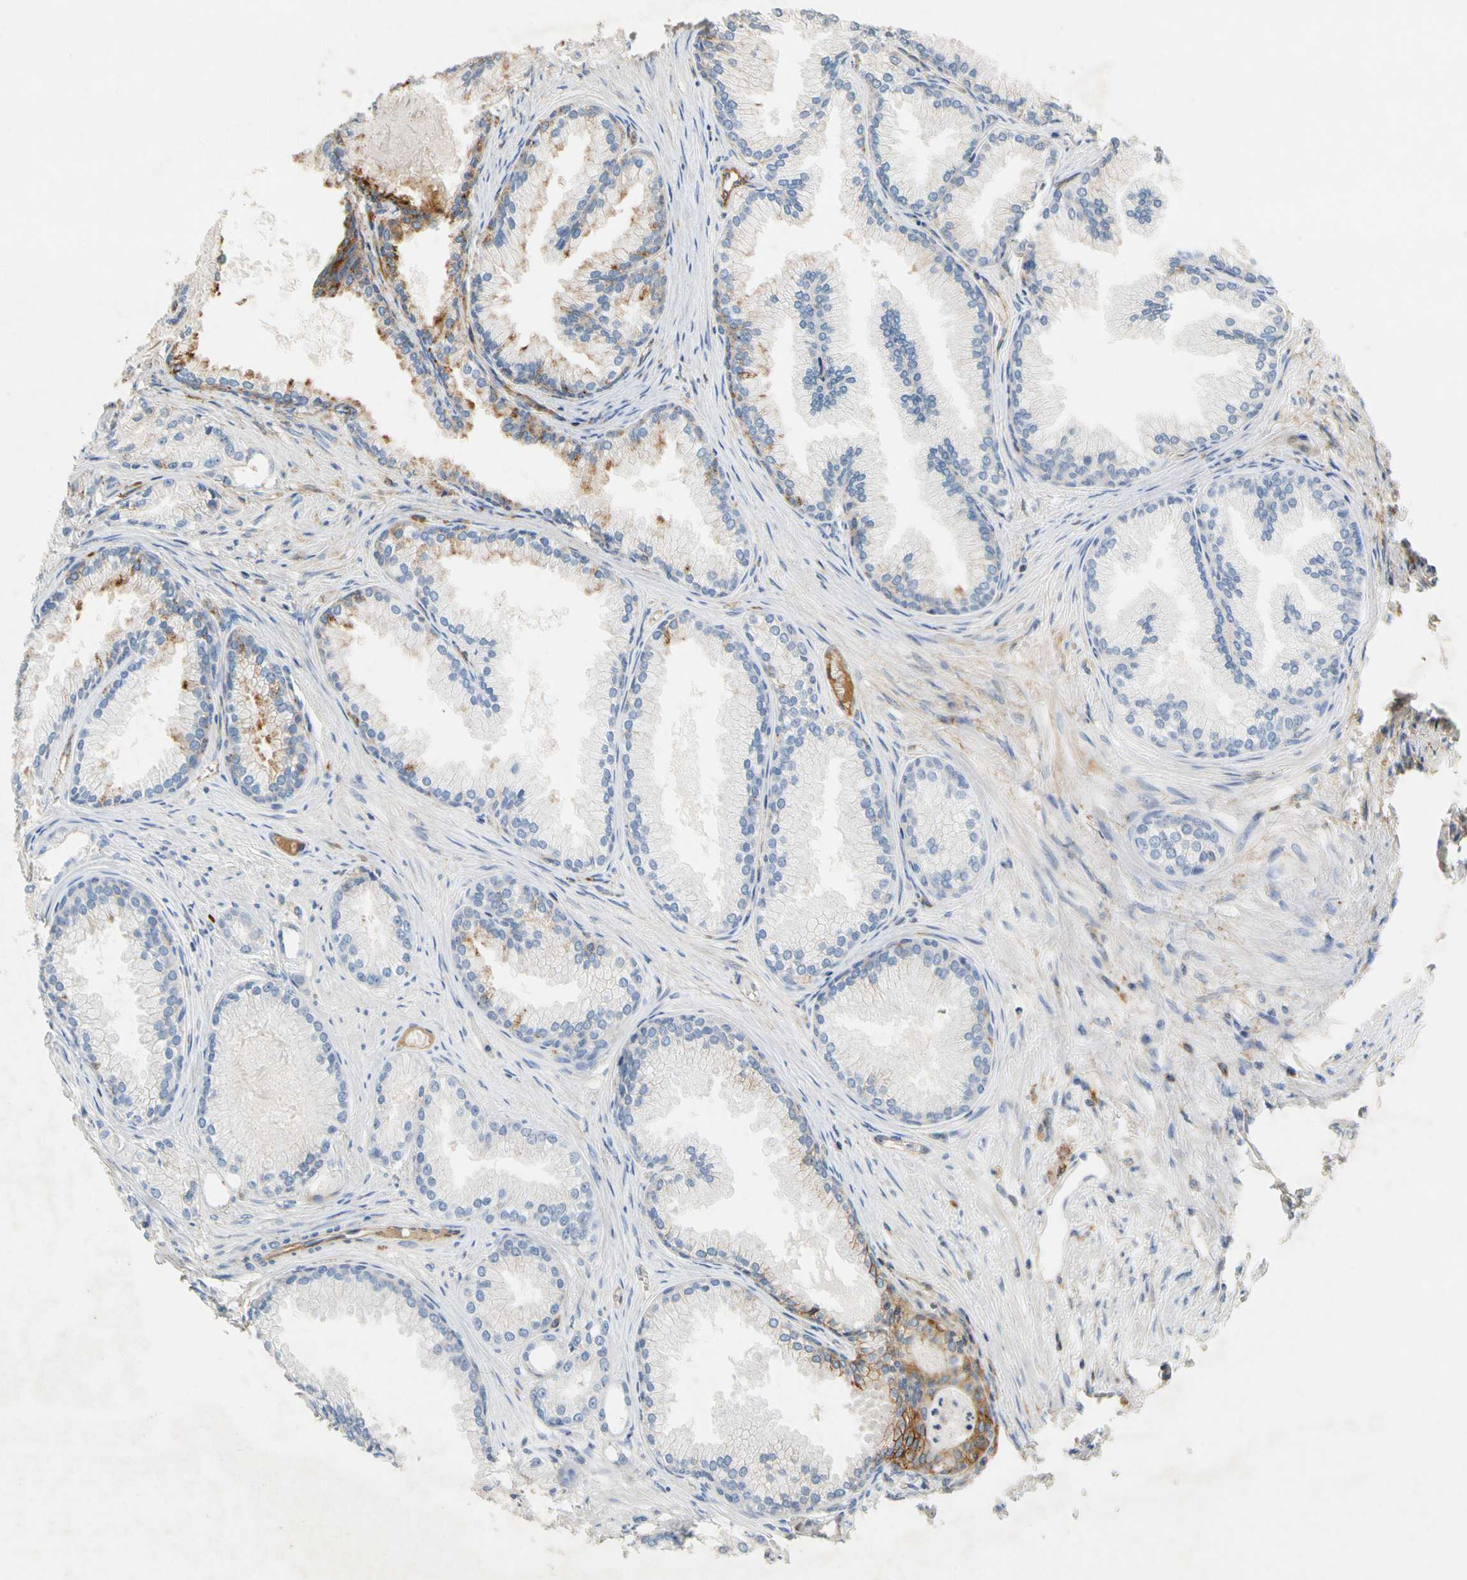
{"staining": {"intensity": "negative", "quantity": "none", "location": "none"}, "tissue": "prostate cancer", "cell_type": "Tumor cells", "image_type": "cancer", "snomed": [{"axis": "morphology", "description": "Adenocarcinoma, Low grade"}, {"axis": "topography", "description": "Prostate"}], "caption": "A histopathology image of human adenocarcinoma (low-grade) (prostate) is negative for staining in tumor cells. Brightfield microscopy of IHC stained with DAB (3,3'-diaminobenzidine) (brown) and hematoxylin (blue), captured at high magnification.", "gene": "NDFIP2", "patient": {"sex": "male", "age": 72}}